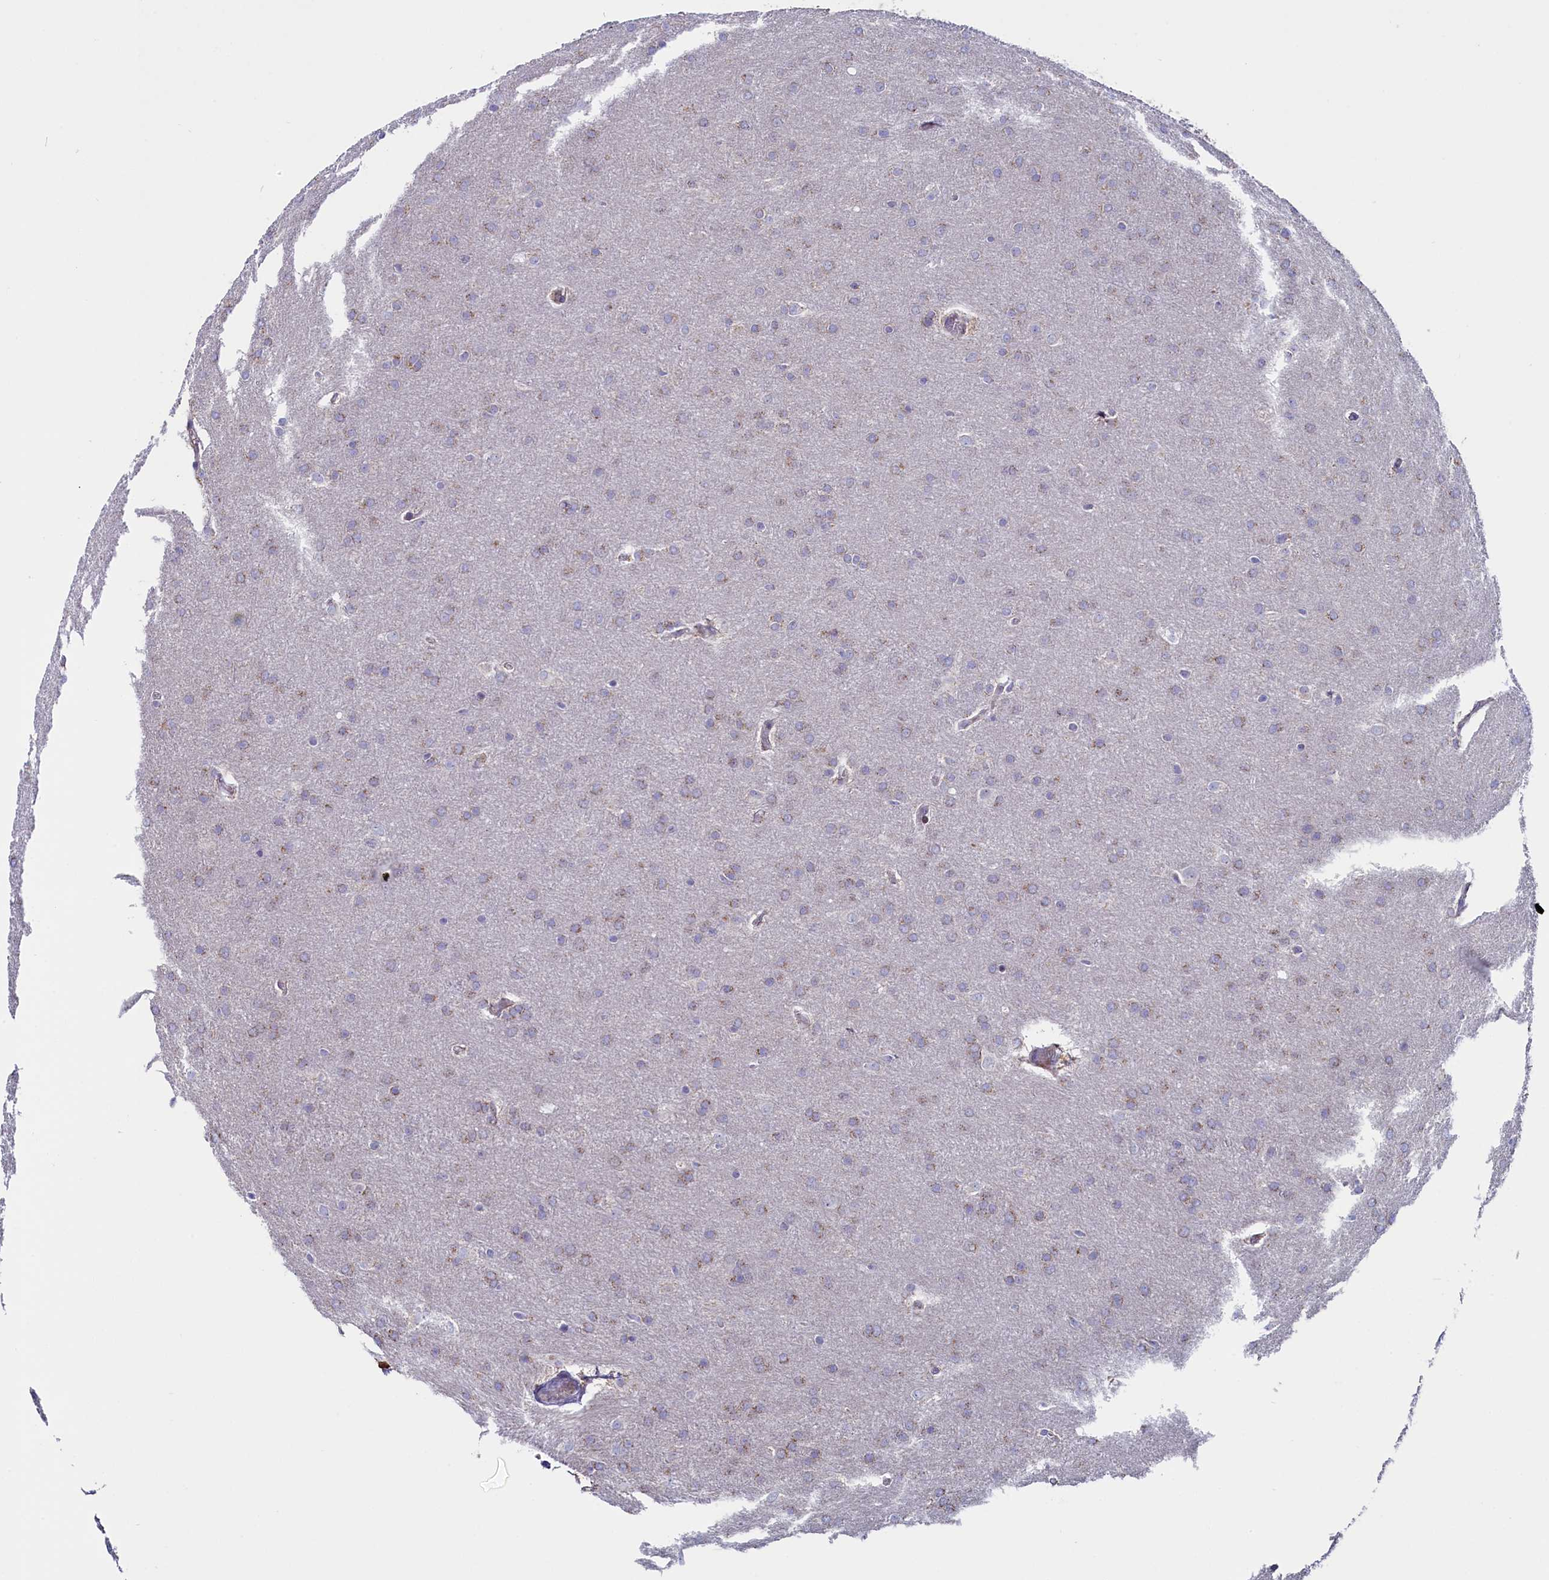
{"staining": {"intensity": "weak", "quantity": "25%-75%", "location": "cytoplasmic/membranous"}, "tissue": "glioma", "cell_type": "Tumor cells", "image_type": "cancer", "snomed": [{"axis": "morphology", "description": "Glioma, malignant, Low grade"}, {"axis": "topography", "description": "Brain"}], "caption": "Protein analysis of glioma tissue displays weak cytoplasmic/membranous expression in about 25%-75% of tumor cells. (IHC, brightfield microscopy, high magnification).", "gene": "CIAPIN1", "patient": {"sex": "female", "age": 32}}